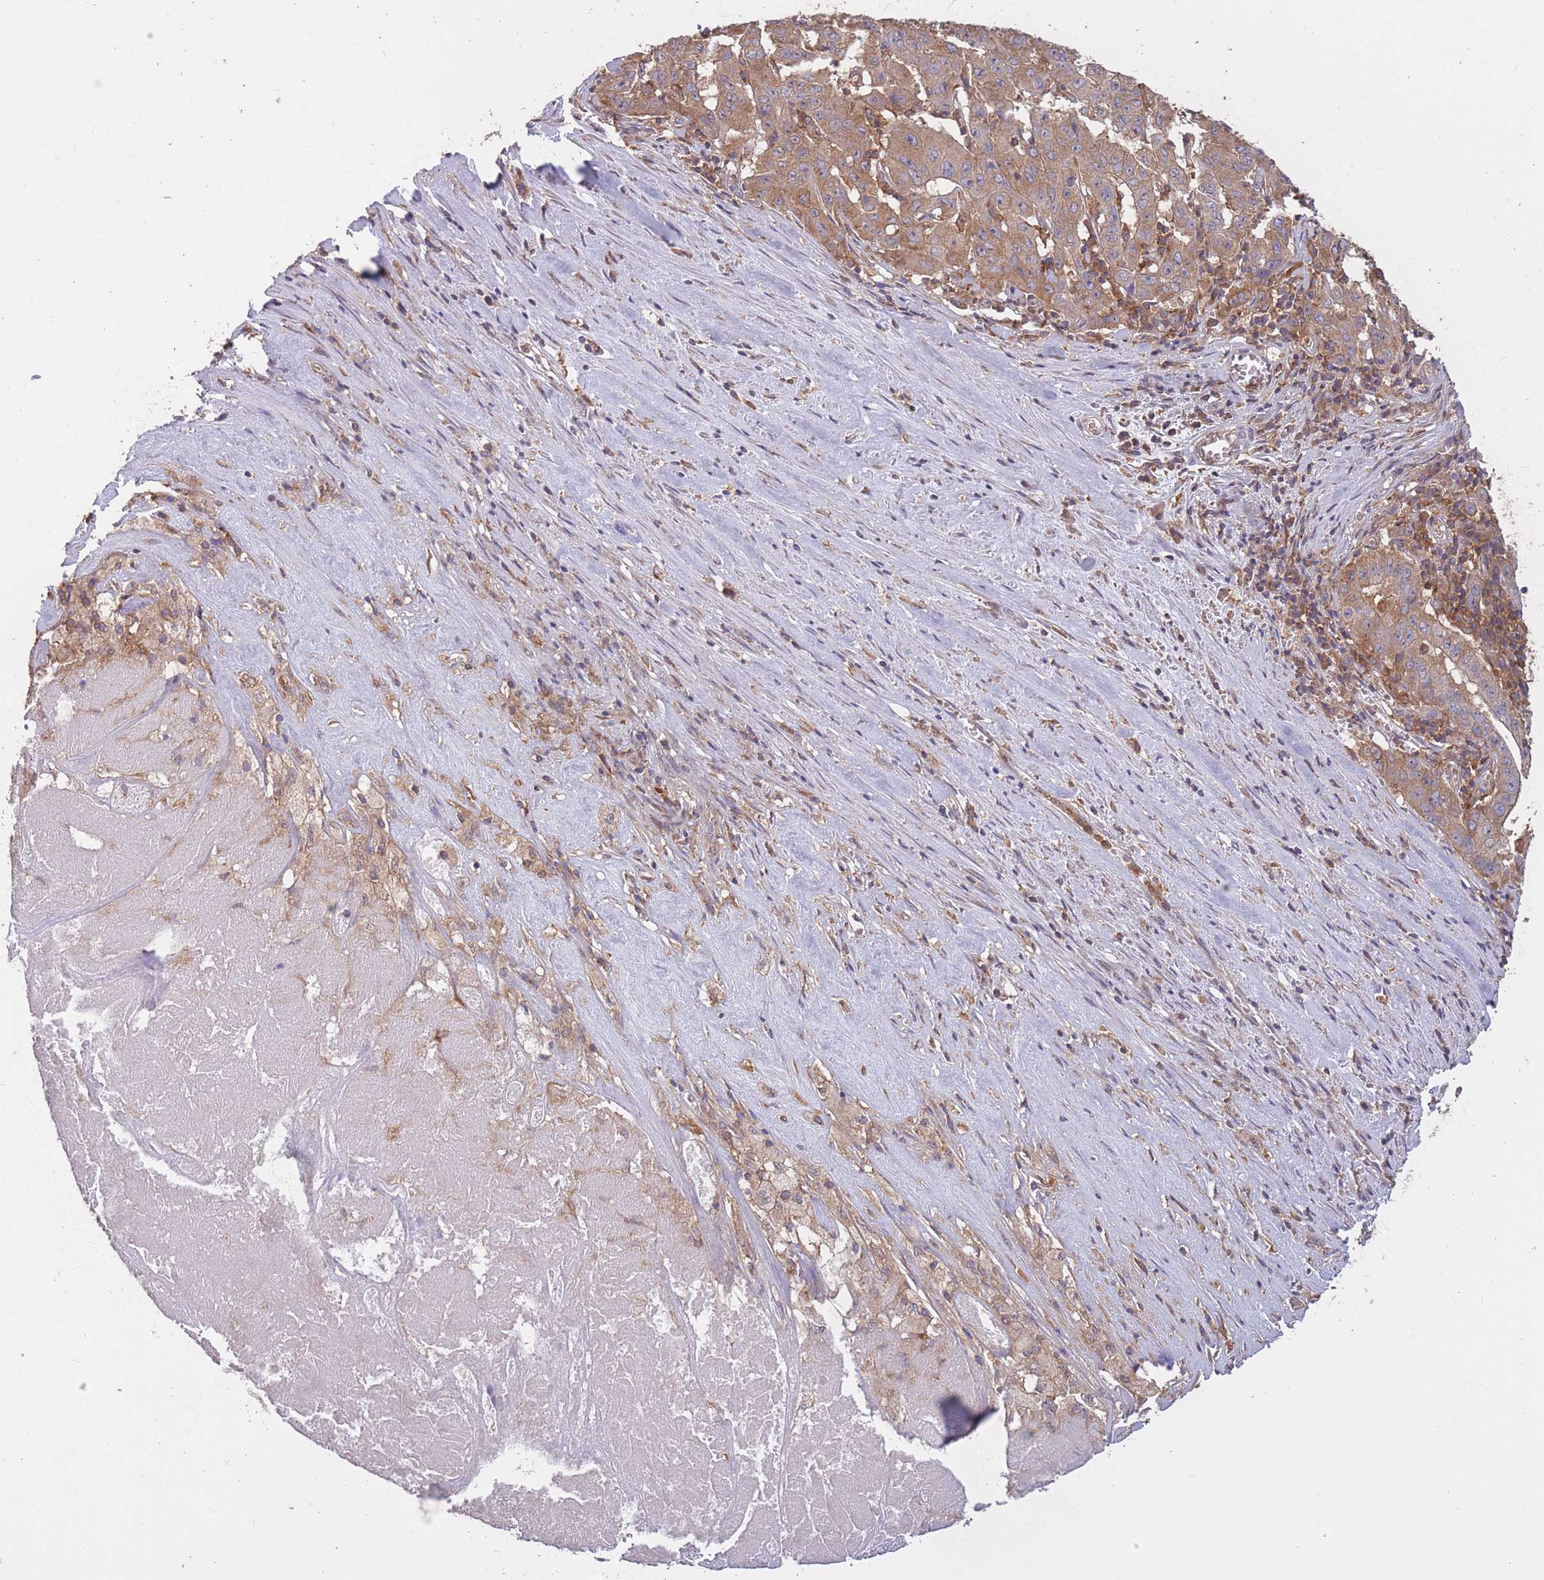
{"staining": {"intensity": "moderate", "quantity": ">75%", "location": "cytoplasmic/membranous"}, "tissue": "pancreatic cancer", "cell_type": "Tumor cells", "image_type": "cancer", "snomed": [{"axis": "morphology", "description": "Adenocarcinoma, NOS"}, {"axis": "topography", "description": "Pancreas"}], "caption": "Adenocarcinoma (pancreatic) stained with immunohistochemistry (IHC) reveals moderate cytoplasmic/membranous expression in about >75% of tumor cells.", "gene": "GMIP", "patient": {"sex": "male", "age": 63}}